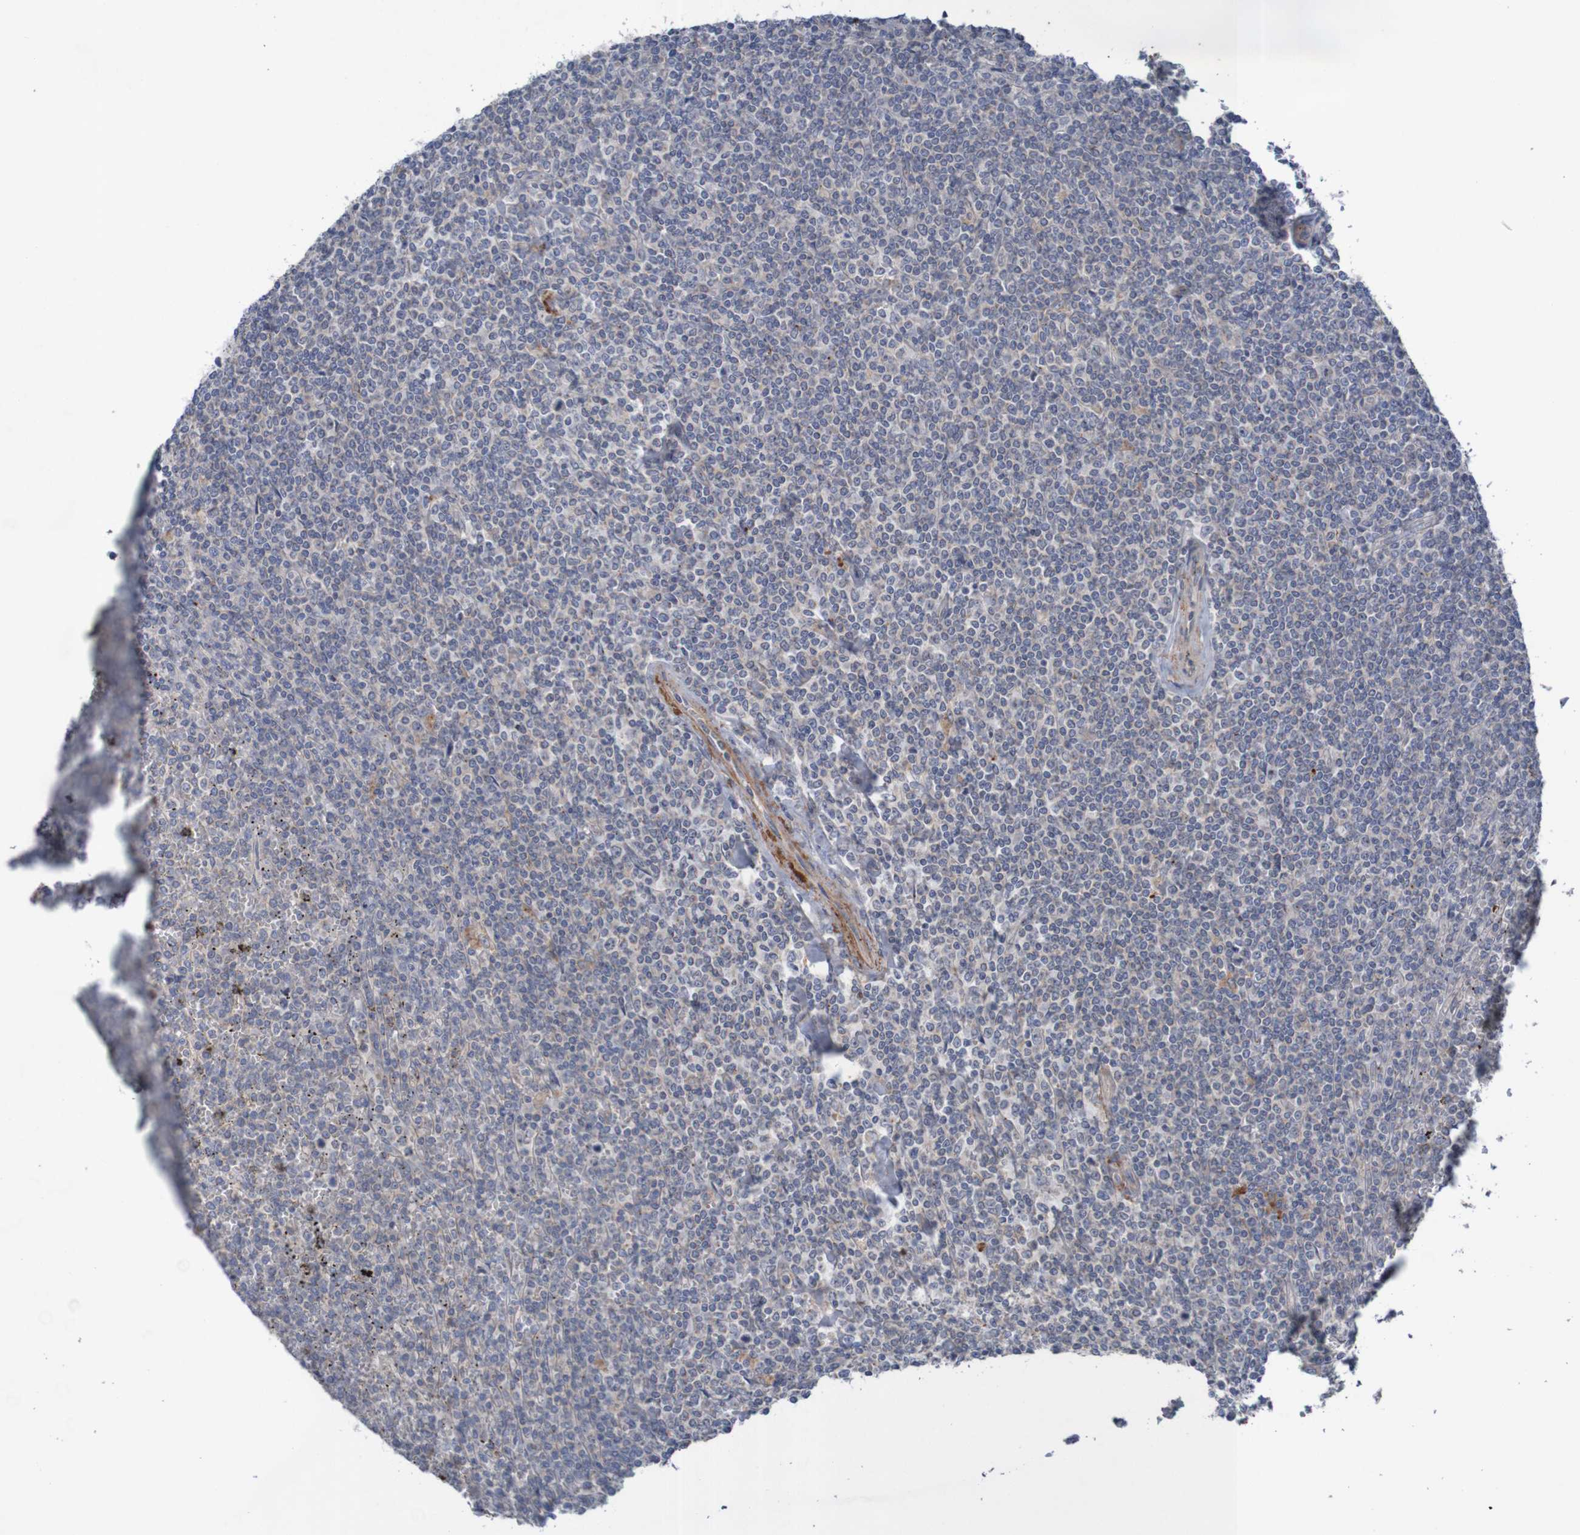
{"staining": {"intensity": "negative", "quantity": "none", "location": "none"}, "tissue": "lymphoma", "cell_type": "Tumor cells", "image_type": "cancer", "snomed": [{"axis": "morphology", "description": "Malignant lymphoma, non-Hodgkin's type, Low grade"}, {"axis": "topography", "description": "Spleen"}], "caption": "This is a micrograph of IHC staining of lymphoma, which shows no positivity in tumor cells.", "gene": "ANGPT4", "patient": {"sex": "female", "age": 19}}